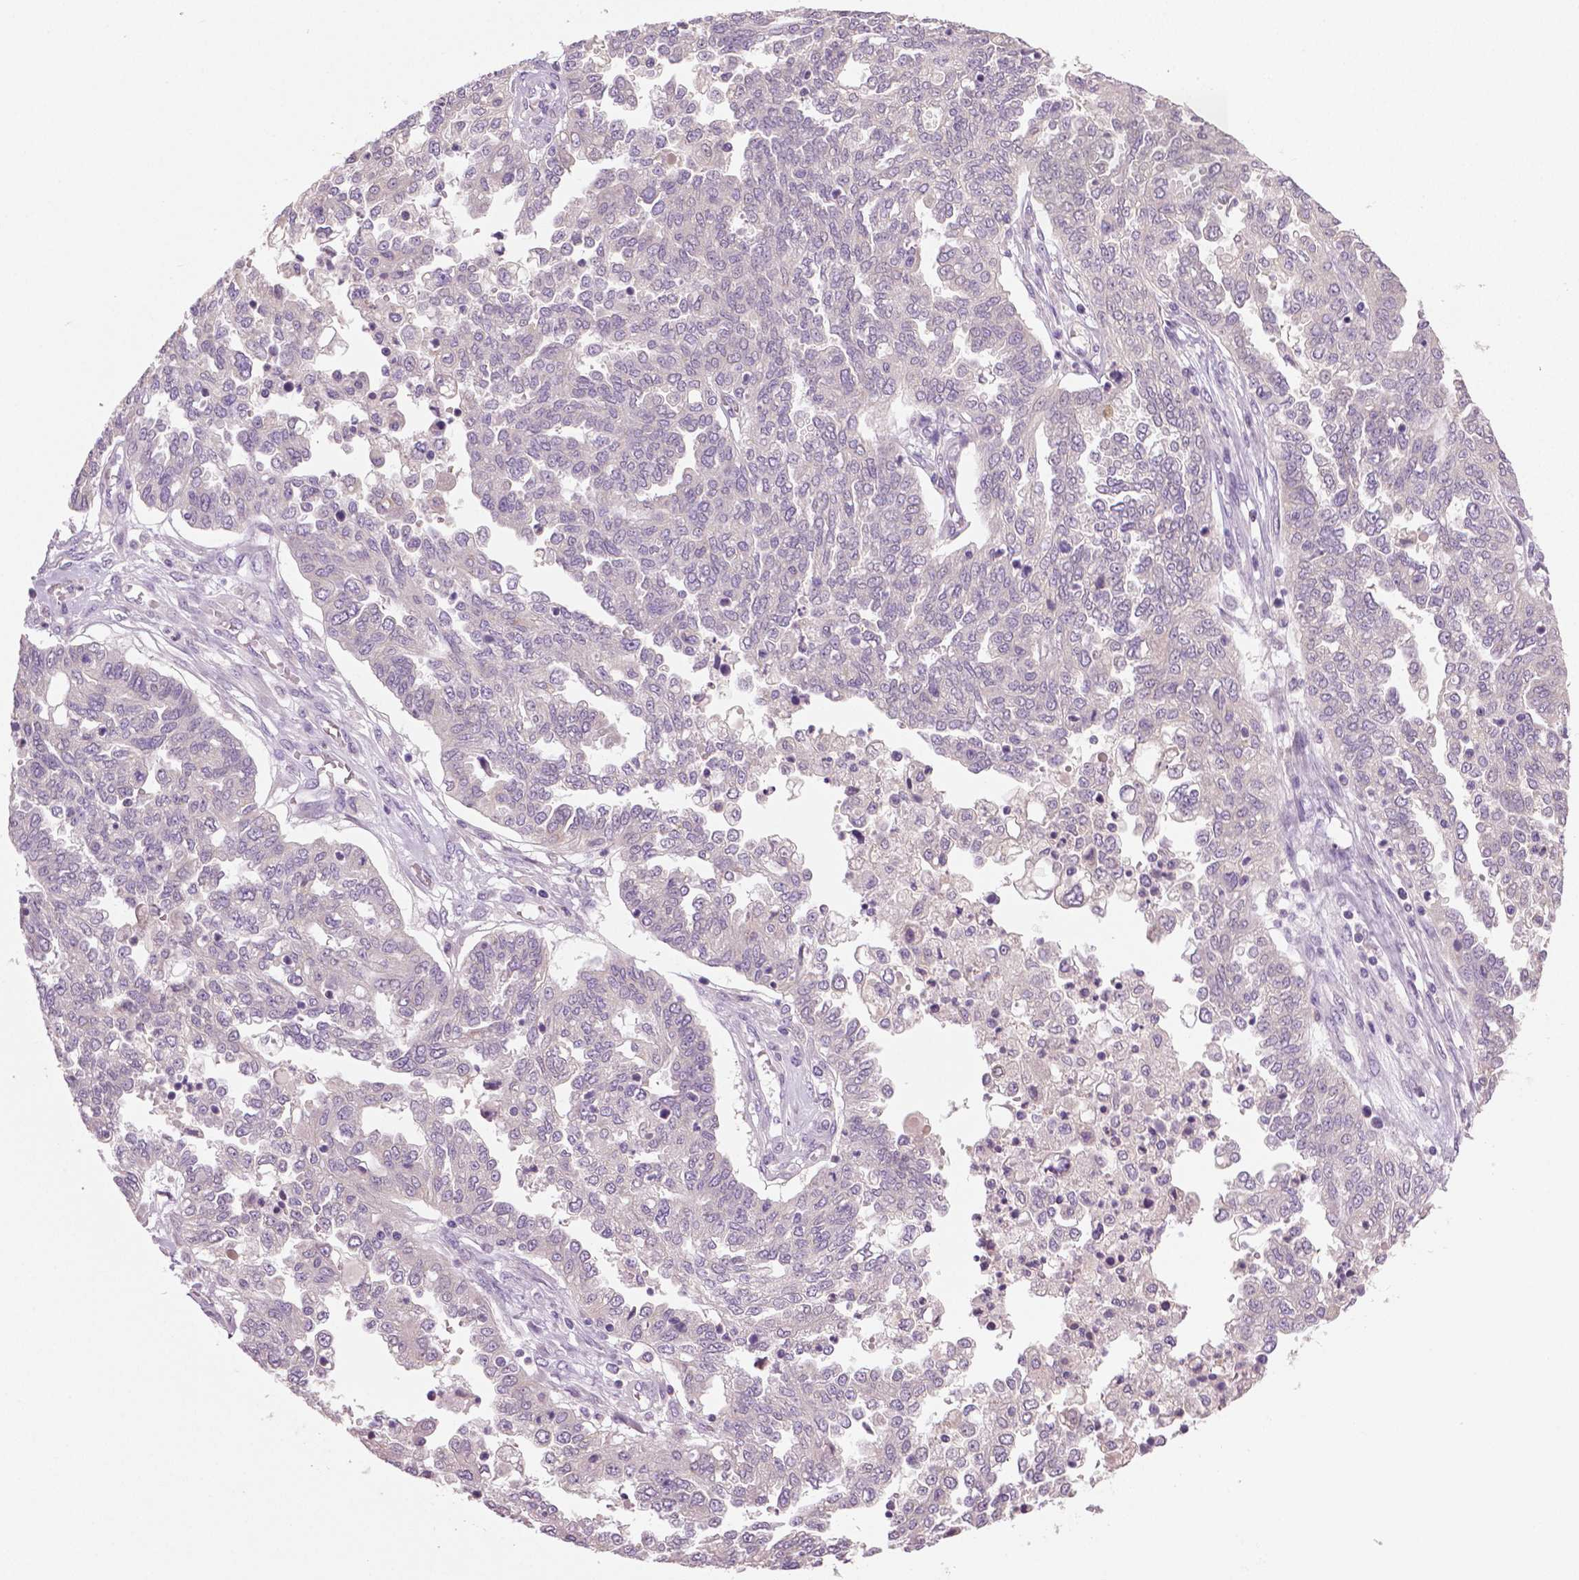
{"staining": {"intensity": "negative", "quantity": "none", "location": "none"}, "tissue": "ovarian cancer", "cell_type": "Tumor cells", "image_type": "cancer", "snomed": [{"axis": "morphology", "description": "Cystadenocarcinoma, serous, NOS"}, {"axis": "topography", "description": "Ovary"}], "caption": "Image shows no protein expression in tumor cells of ovarian cancer tissue. (Stains: DAB (3,3'-diaminobenzidine) IHC with hematoxylin counter stain, Microscopy: brightfield microscopy at high magnification).", "gene": "DNAH12", "patient": {"sex": "female", "age": 67}}